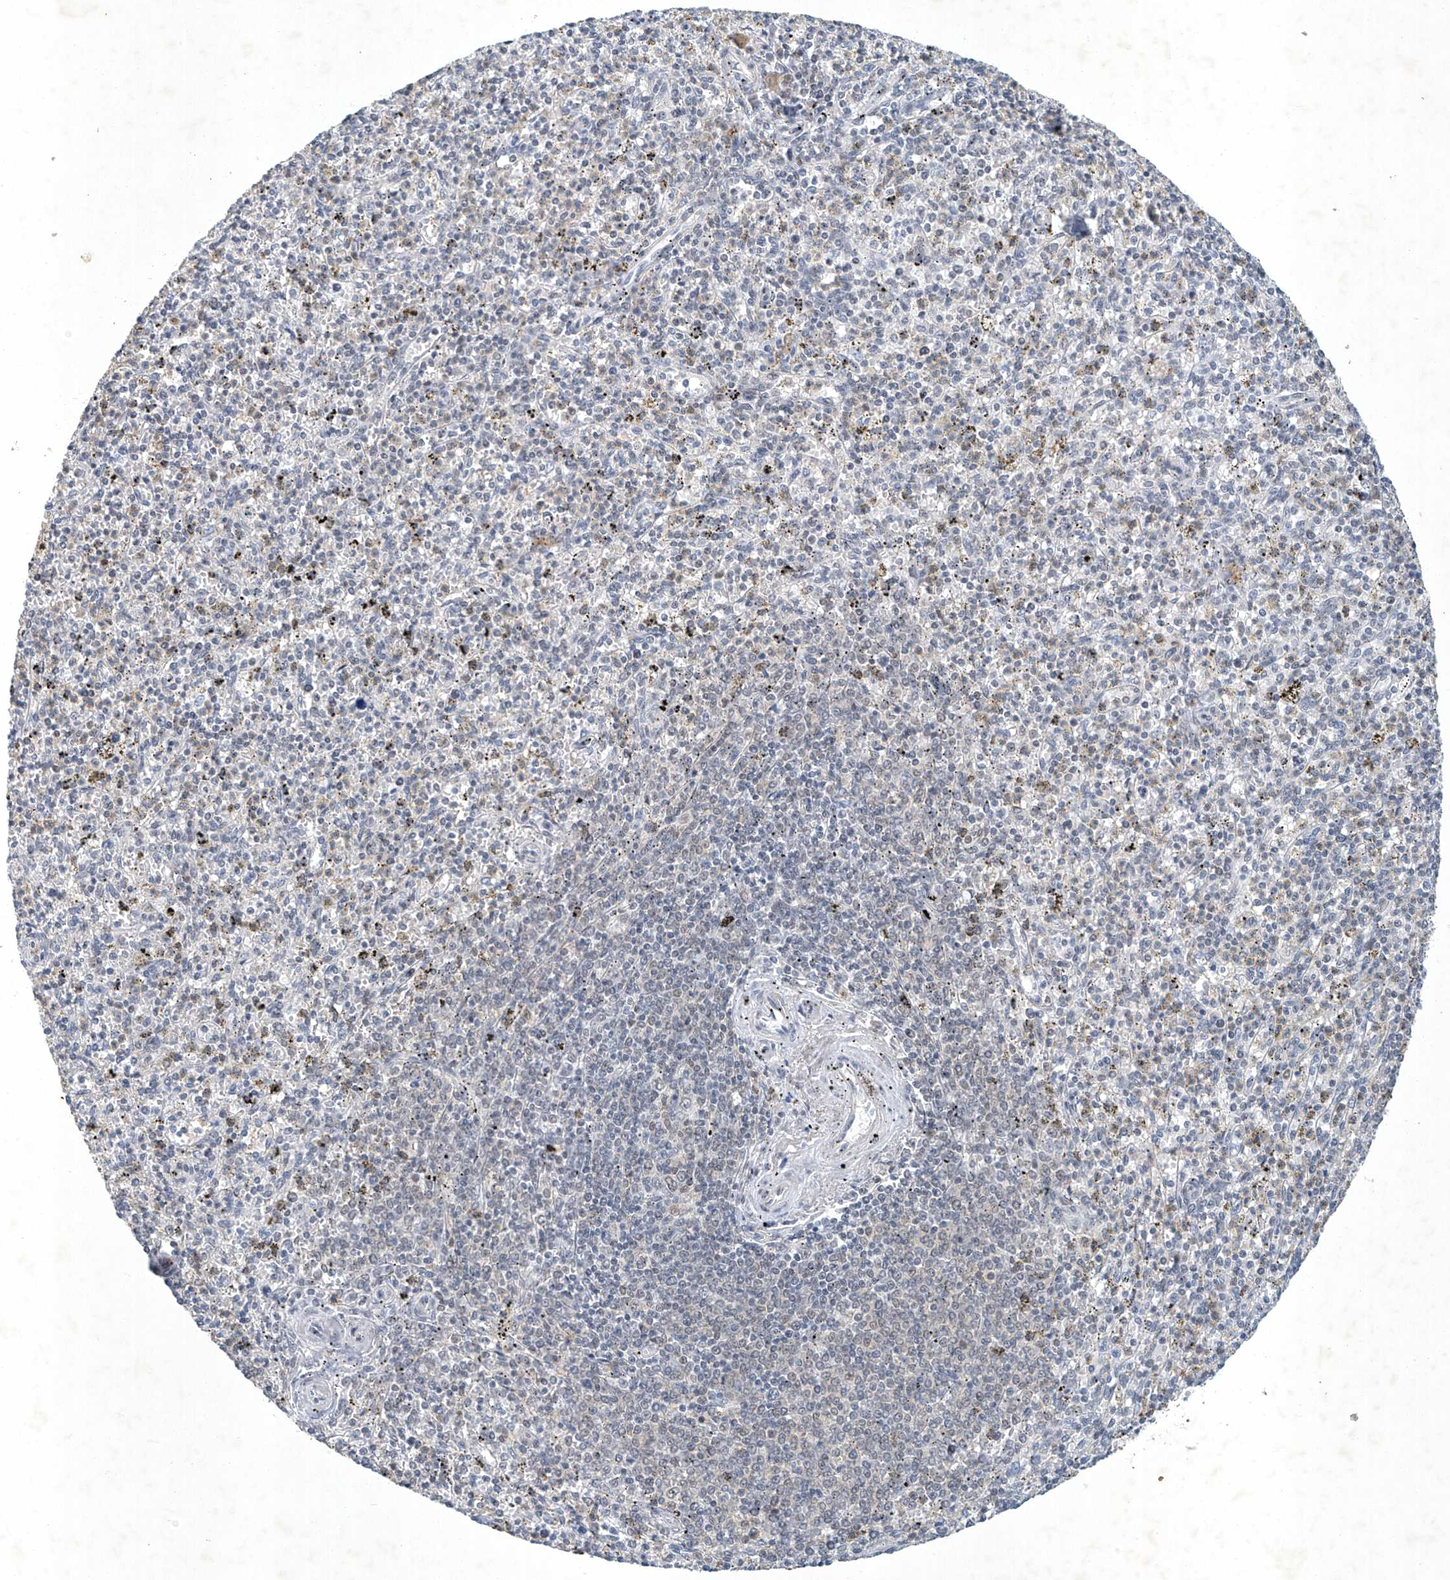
{"staining": {"intensity": "negative", "quantity": "none", "location": "none"}, "tissue": "spleen", "cell_type": "Cells in red pulp", "image_type": "normal", "snomed": [{"axis": "morphology", "description": "Normal tissue, NOS"}, {"axis": "topography", "description": "Spleen"}], "caption": "An image of spleen stained for a protein reveals no brown staining in cells in red pulp. (DAB (3,3'-diaminobenzidine) immunohistochemistry, high magnification).", "gene": "TAF8", "patient": {"sex": "male", "age": 72}}